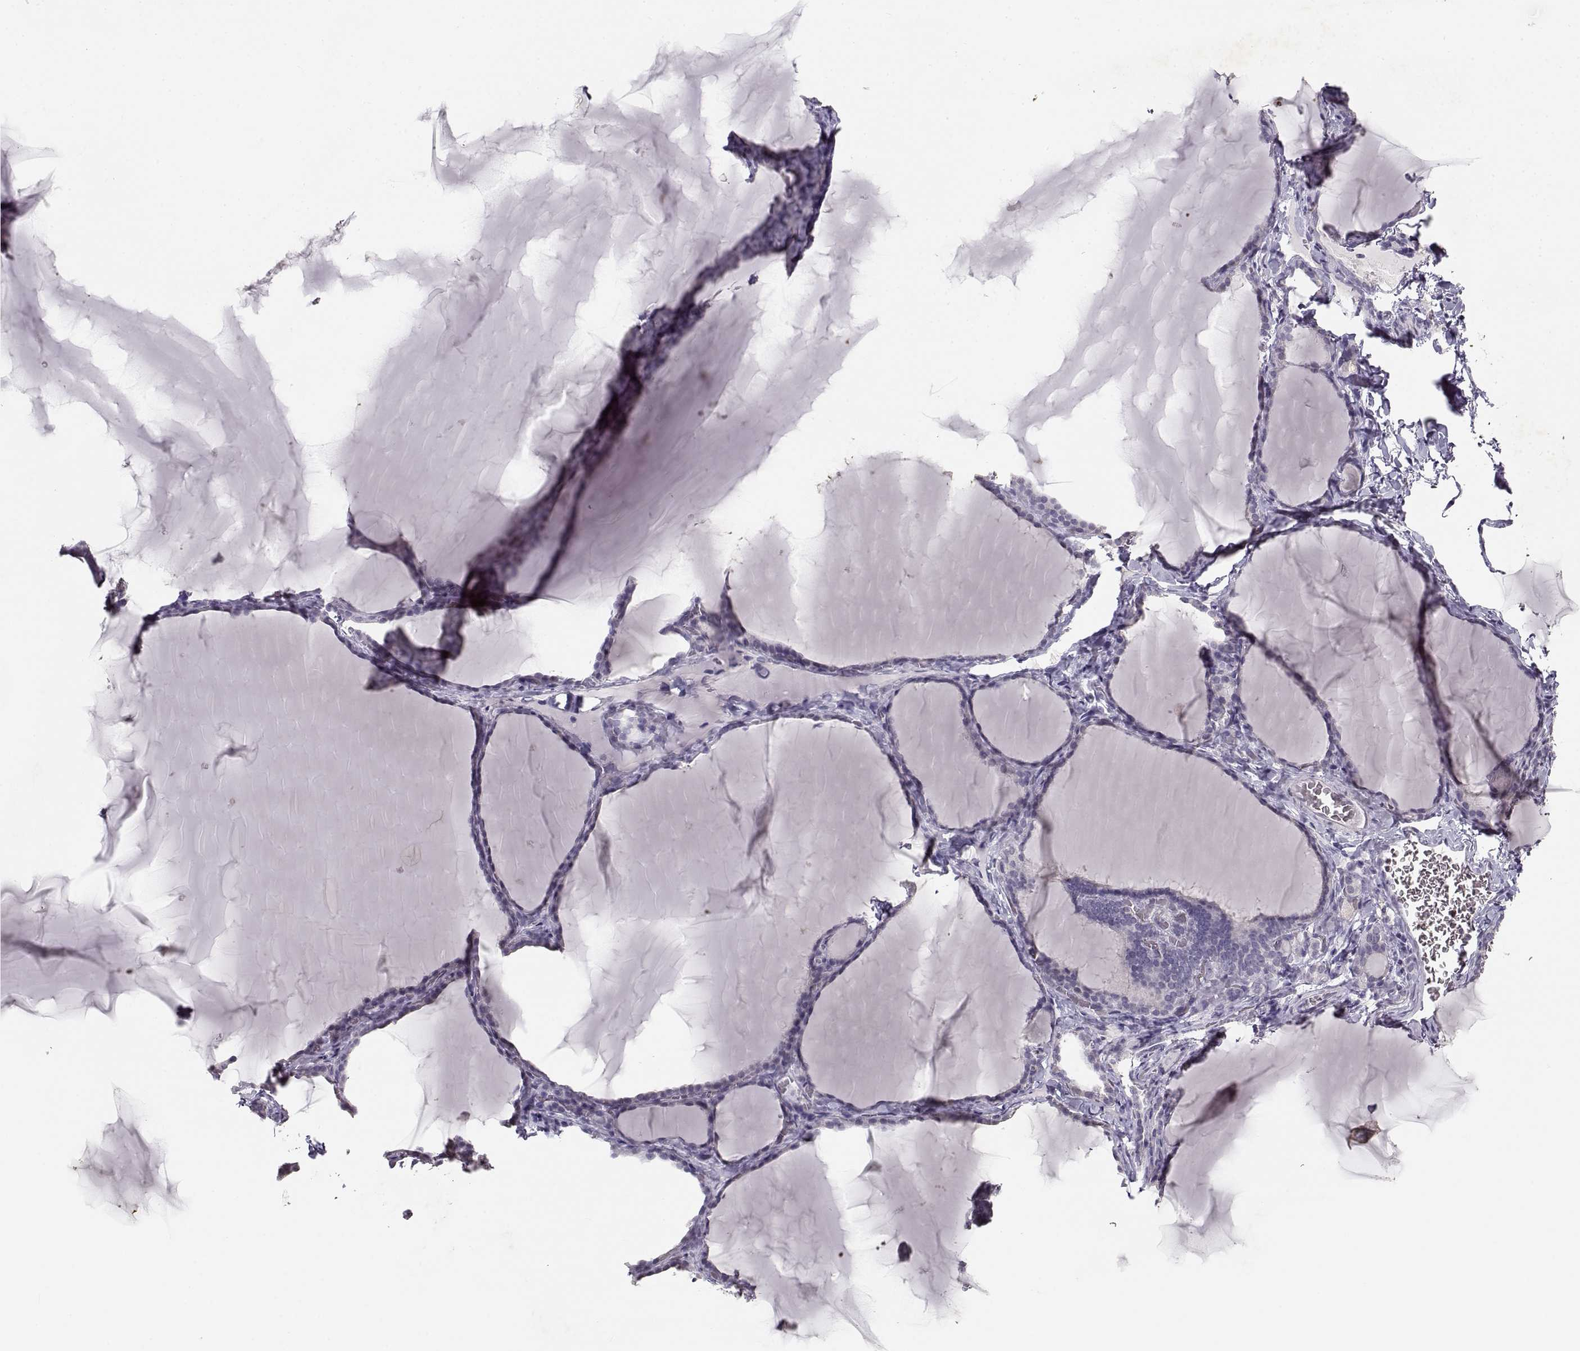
{"staining": {"intensity": "negative", "quantity": "none", "location": "none"}, "tissue": "thyroid gland", "cell_type": "Glandular cells", "image_type": "normal", "snomed": [{"axis": "morphology", "description": "Normal tissue, NOS"}, {"axis": "morphology", "description": "Hyperplasia, NOS"}, {"axis": "topography", "description": "Thyroid gland"}], "caption": "Histopathology image shows no protein staining in glandular cells of unremarkable thyroid gland.", "gene": "UROC1", "patient": {"sex": "female", "age": 27}}